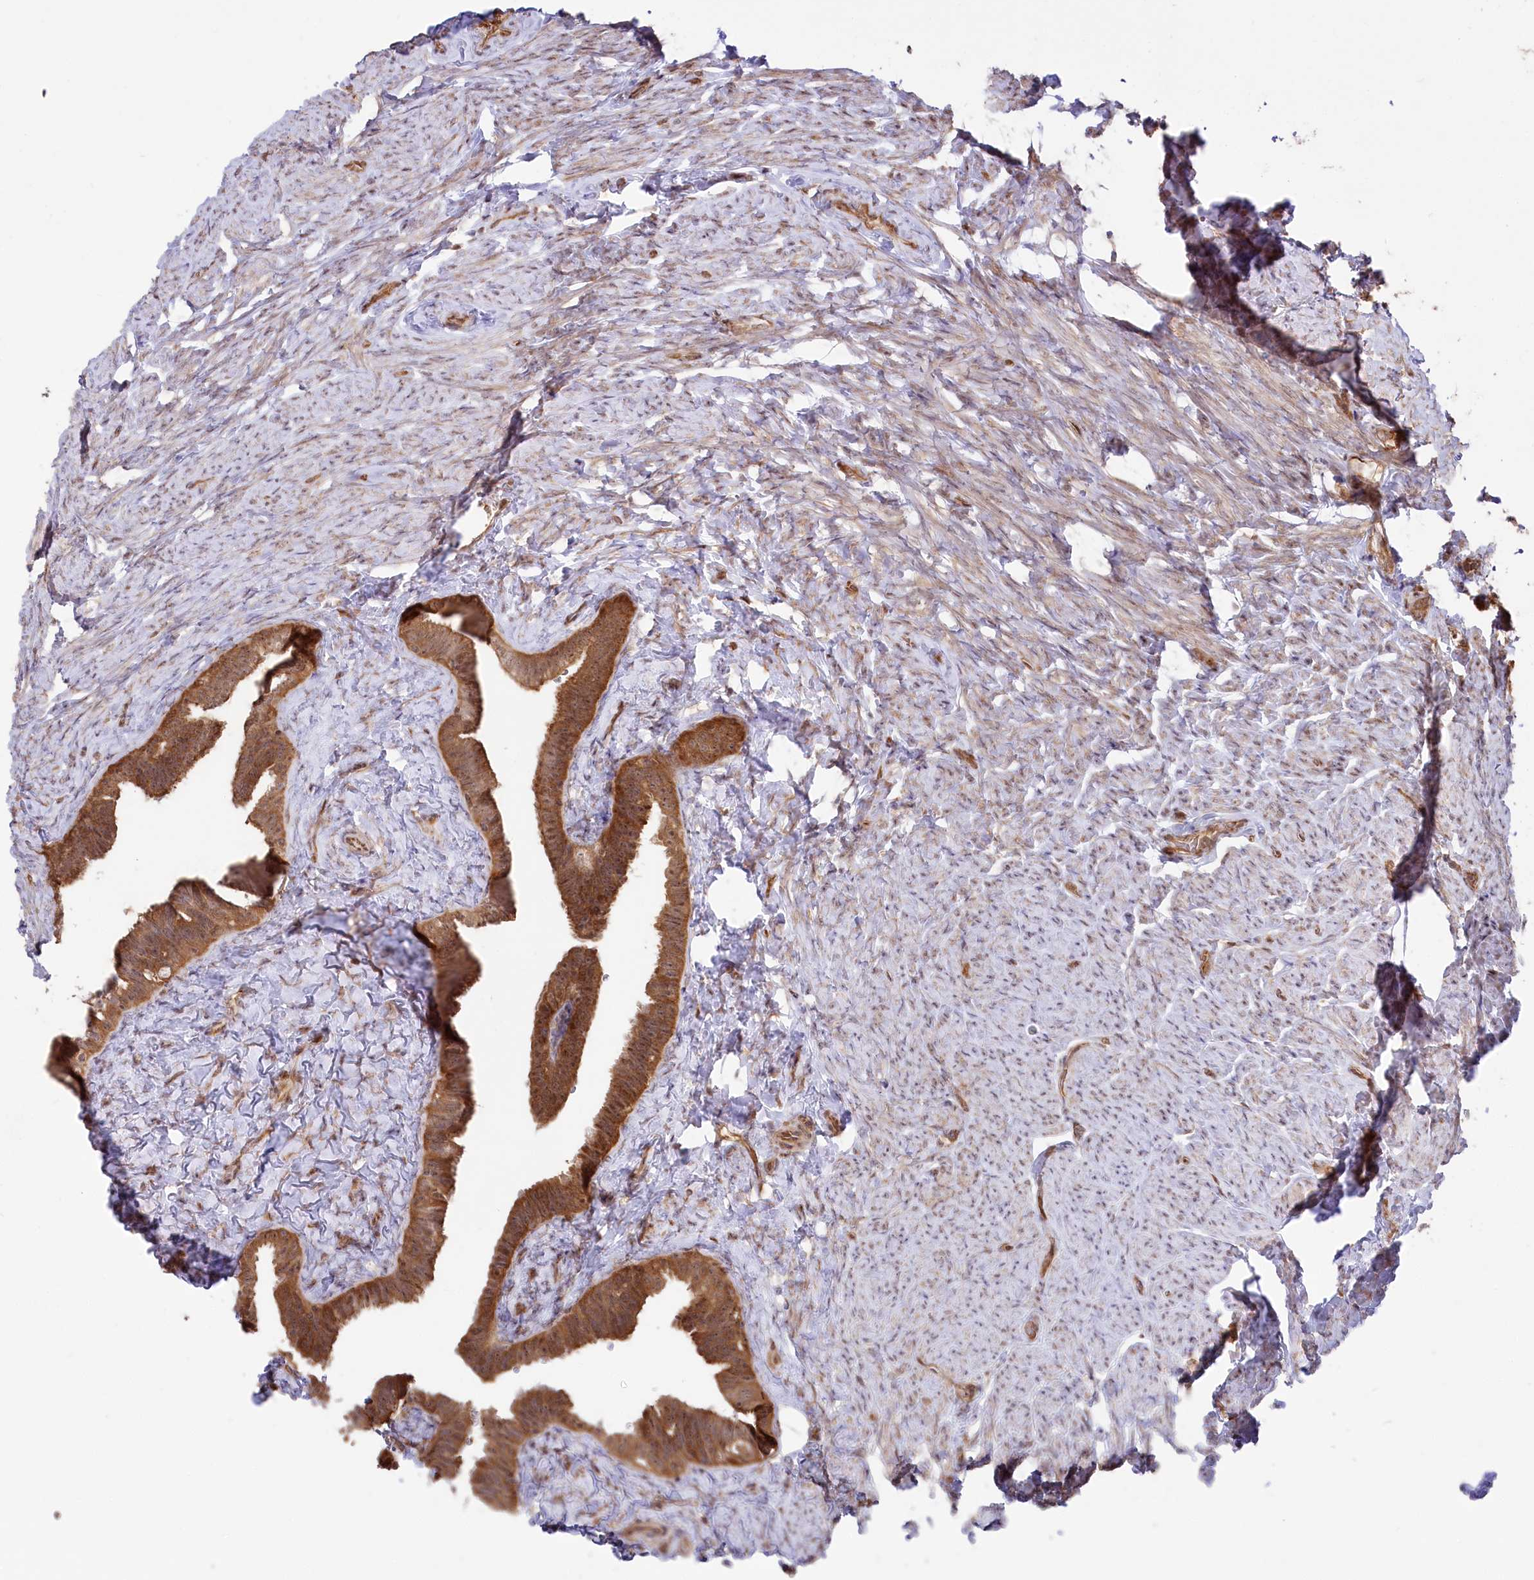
{"staining": {"intensity": "strong", "quantity": ">75%", "location": "cytoplasmic/membranous,nuclear"}, "tissue": "fallopian tube", "cell_type": "Glandular cells", "image_type": "normal", "snomed": [{"axis": "morphology", "description": "Normal tissue, NOS"}, {"axis": "topography", "description": "Fallopian tube"}], "caption": "Immunohistochemistry staining of normal fallopian tube, which reveals high levels of strong cytoplasmic/membranous,nuclear expression in approximately >75% of glandular cells indicating strong cytoplasmic/membranous,nuclear protein staining. The staining was performed using DAB (brown) for protein detection and nuclei were counterstained in hematoxylin (blue).", "gene": "PSMA1", "patient": {"sex": "female", "age": 39}}